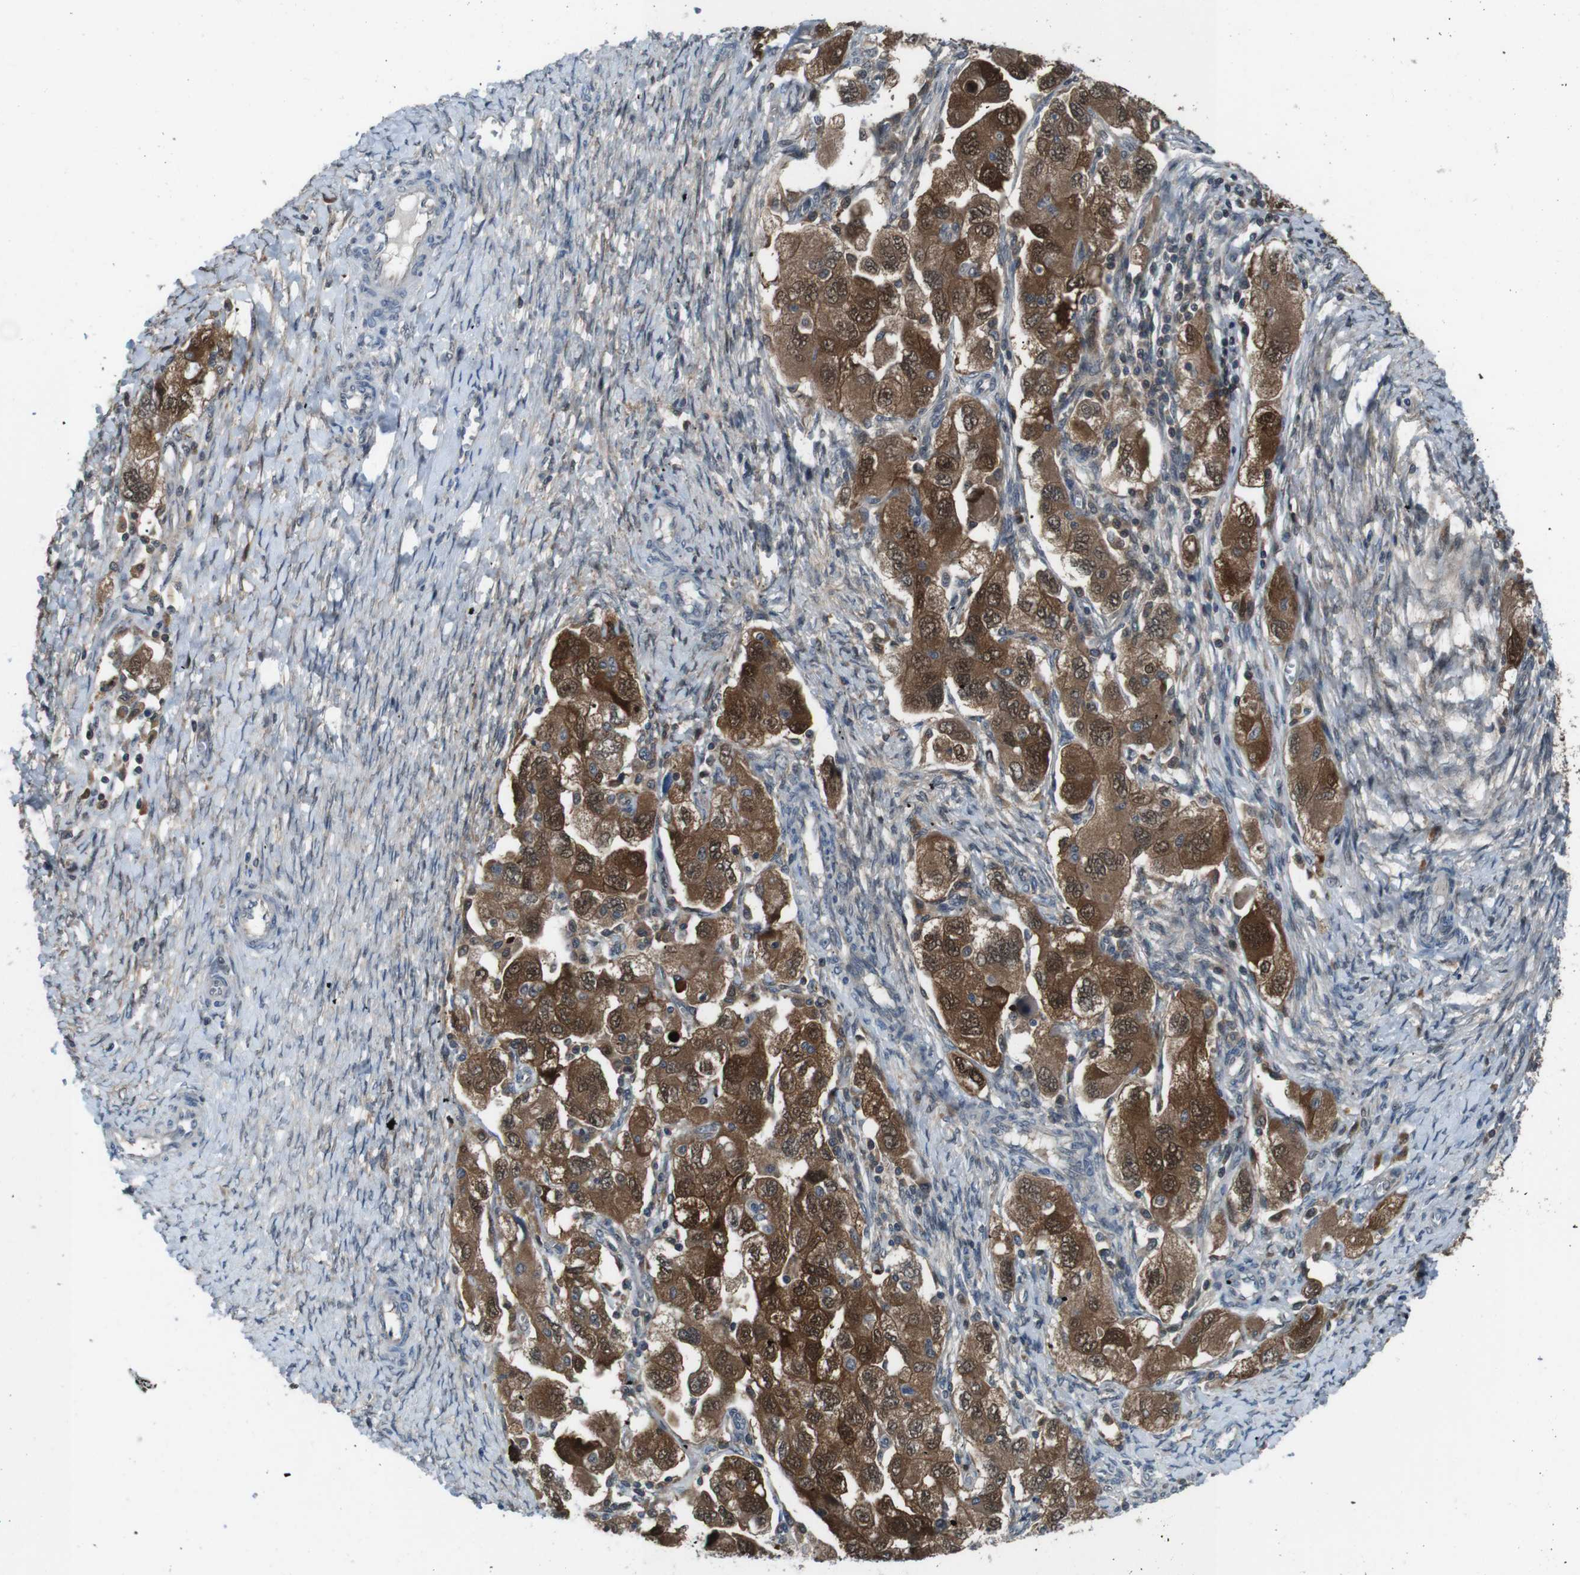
{"staining": {"intensity": "strong", "quantity": ">75%", "location": "cytoplasmic/membranous,nuclear"}, "tissue": "ovarian cancer", "cell_type": "Tumor cells", "image_type": "cancer", "snomed": [{"axis": "morphology", "description": "Carcinoma, NOS"}, {"axis": "morphology", "description": "Cystadenocarcinoma, serous, NOS"}, {"axis": "topography", "description": "Ovary"}], "caption": "Brown immunohistochemical staining in human carcinoma (ovarian) reveals strong cytoplasmic/membranous and nuclear positivity in approximately >75% of tumor cells. The staining is performed using DAB (3,3'-diaminobenzidine) brown chromogen to label protein expression. The nuclei are counter-stained blue using hematoxylin.", "gene": "LRP5", "patient": {"sex": "female", "age": 69}}